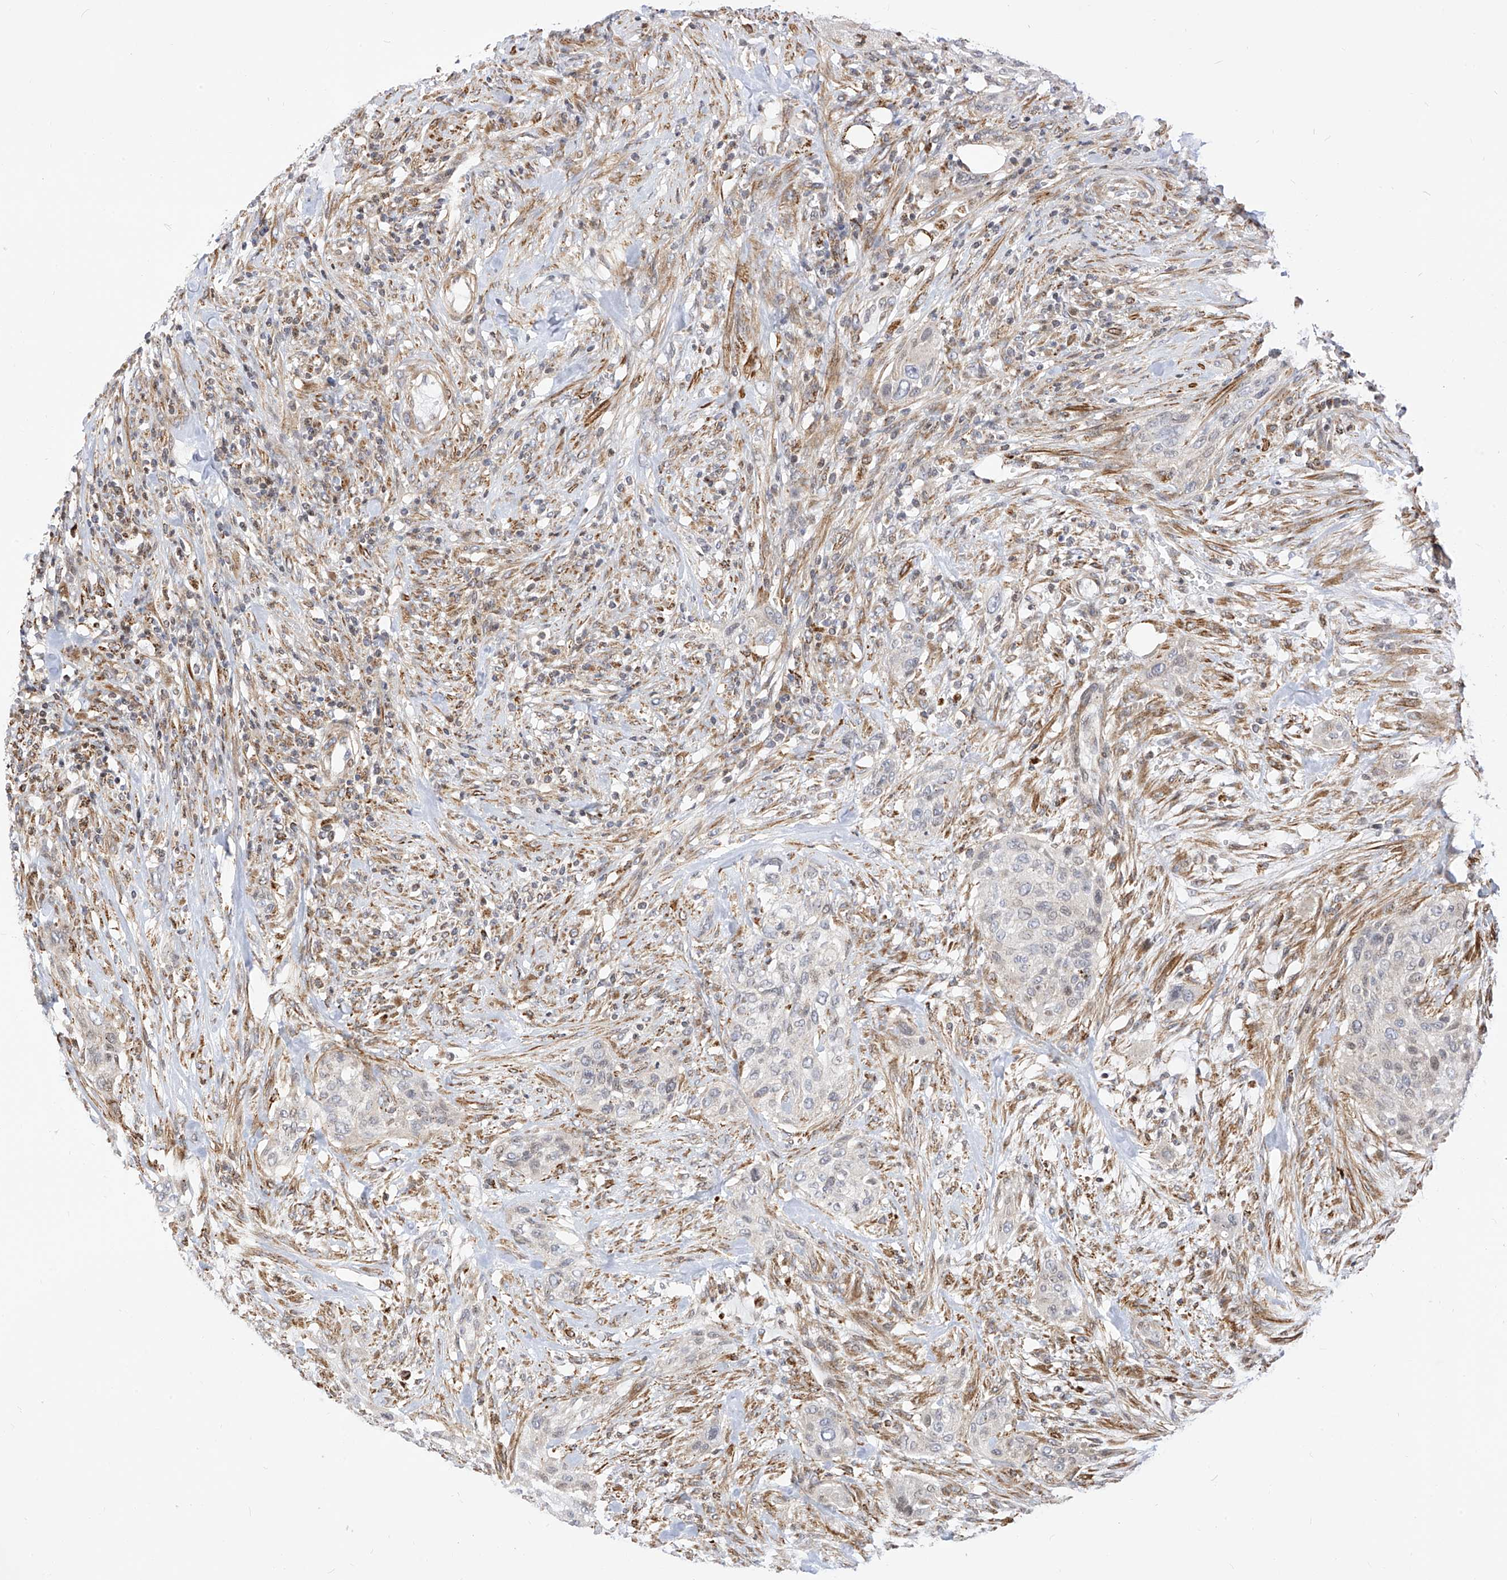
{"staining": {"intensity": "negative", "quantity": "none", "location": "none"}, "tissue": "urothelial cancer", "cell_type": "Tumor cells", "image_type": "cancer", "snomed": [{"axis": "morphology", "description": "Urothelial carcinoma, High grade"}, {"axis": "topography", "description": "Urinary bladder"}], "caption": "Immunohistochemical staining of human urothelial carcinoma (high-grade) displays no significant expression in tumor cells.", "gene": "TTLL8", "patient": {"sex": "male", "age": 35}}